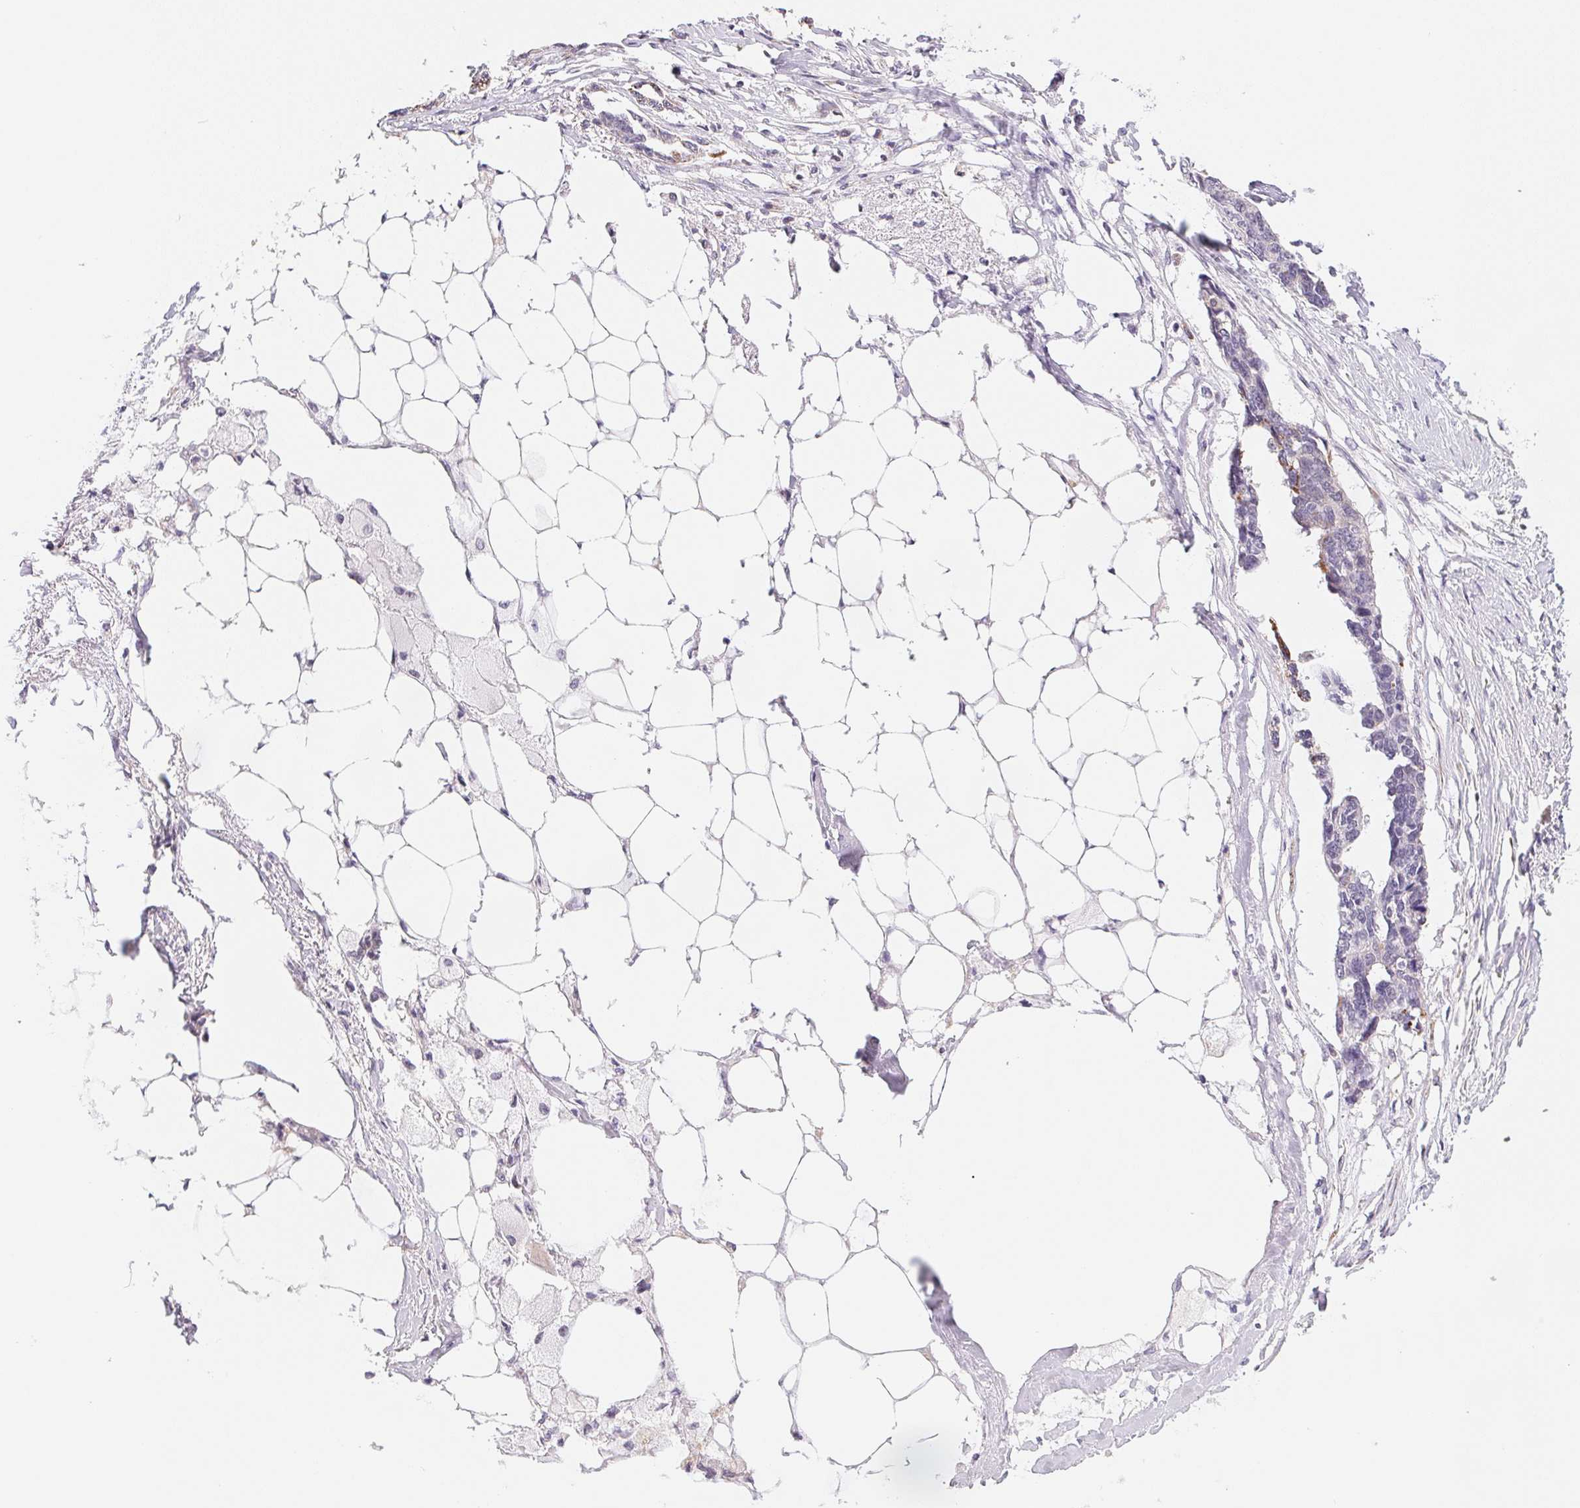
{"staining": {"intensity": "negative", "quantity": "none", "location": "none"}, "tissue": "ovarian cancer", "cell_type": "Tumor cells", "image_type": "cancer", "snomed": [{"axis": "morphology", "description": "Cystadenocarcinoma, serous, NOS"}, {"axis": "topography", "description": "Ovary"}], "caption": "Protein analysis of serous cystadenocarcinoma (ovarian) exhibits no significant expression in tumor cells.", "gene": "GIPC2", "patient": {"sex": "female", "age": 69}}